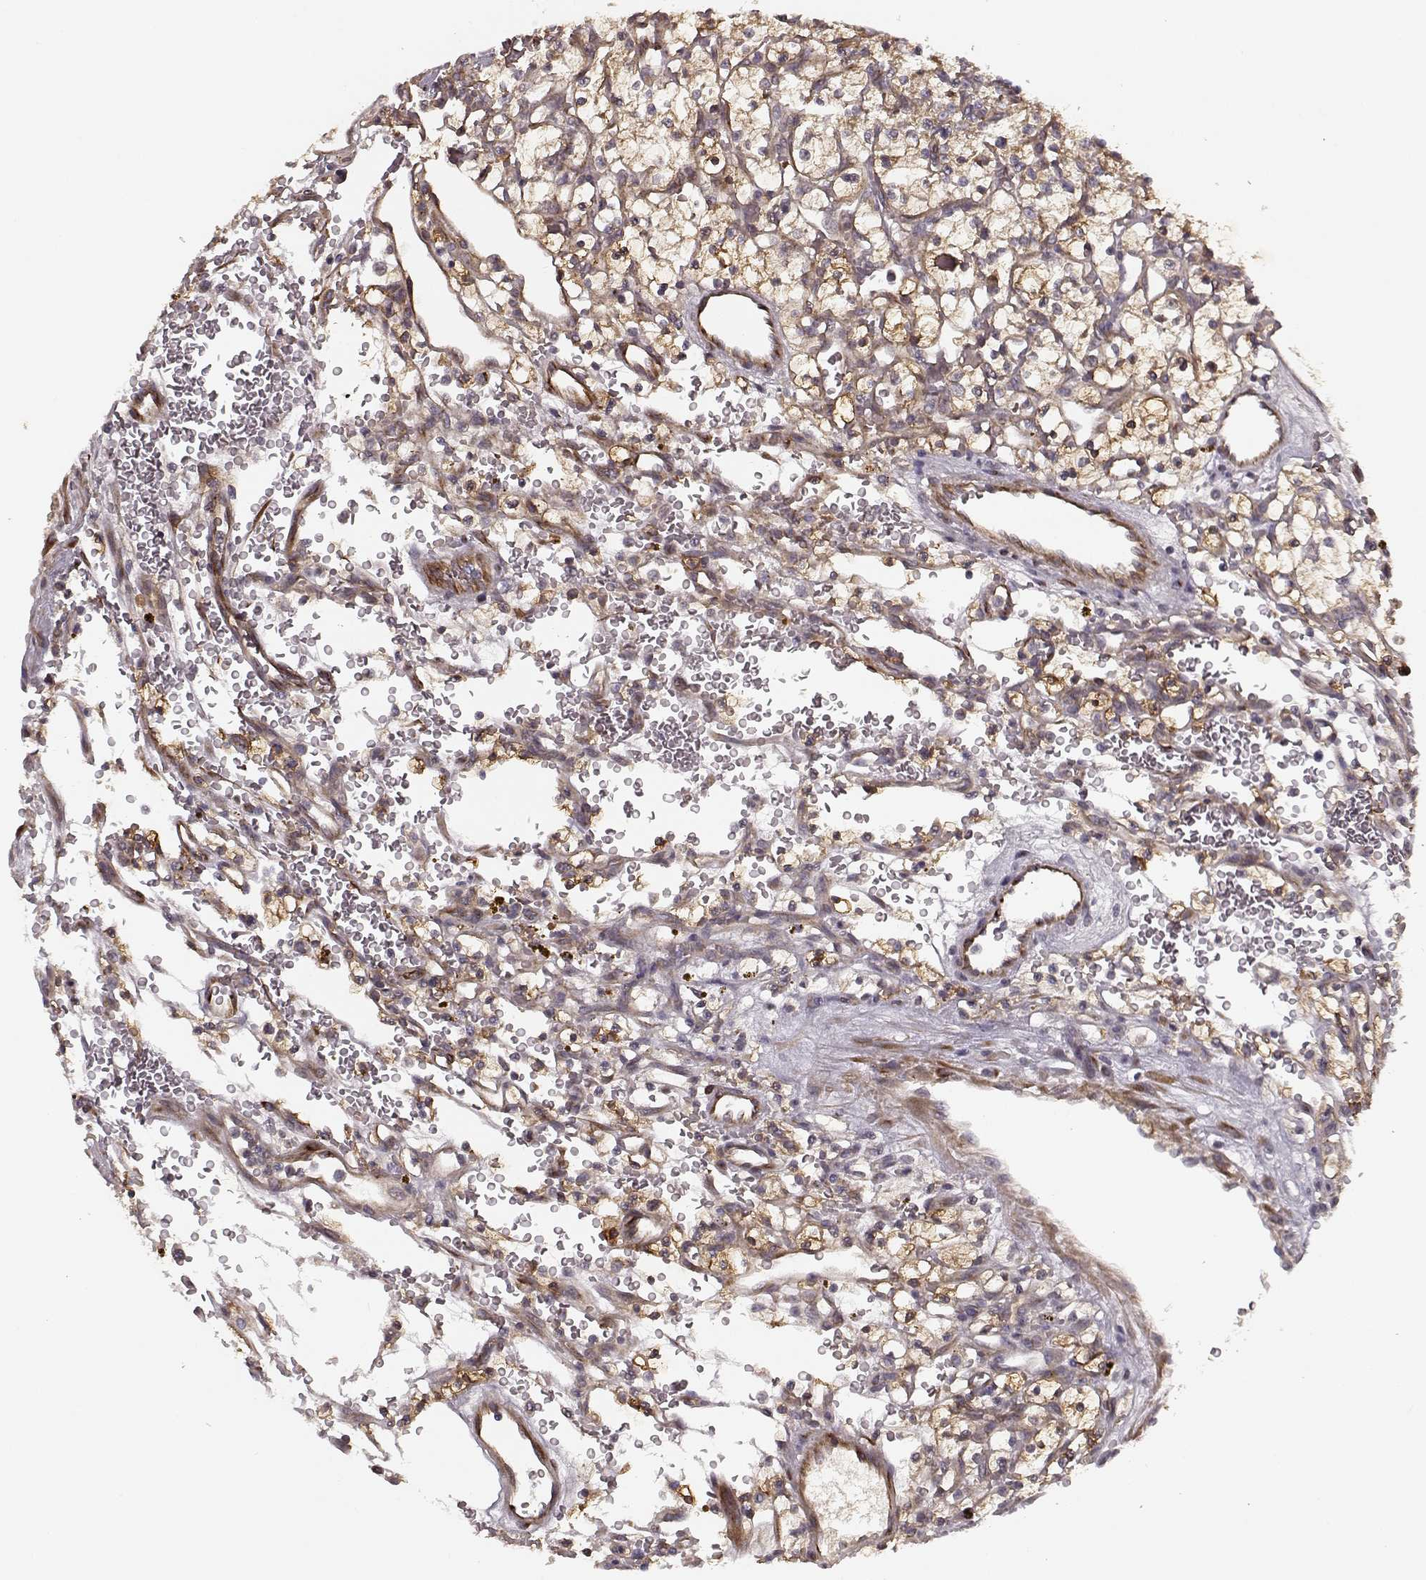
{"staining": {"intensity": "weak", "quantity": "25%-75%", "location": "cytoplasmic/membranous"}, "tissue": "renal cancer", "cell_type": "Tumor cells", "image_type": "cancer", "snomed": [{"axis": "morphology", "description": "Adenocarcinoma, NOS"}, {"axis": "topography", "description": "Kidney"}], "caption": "Human renal adenocarcinoma stained with a protein marker shows weak staining in tumor cells.", "gene": "MTR", "patient": {"sex": "female", "age": 64}}